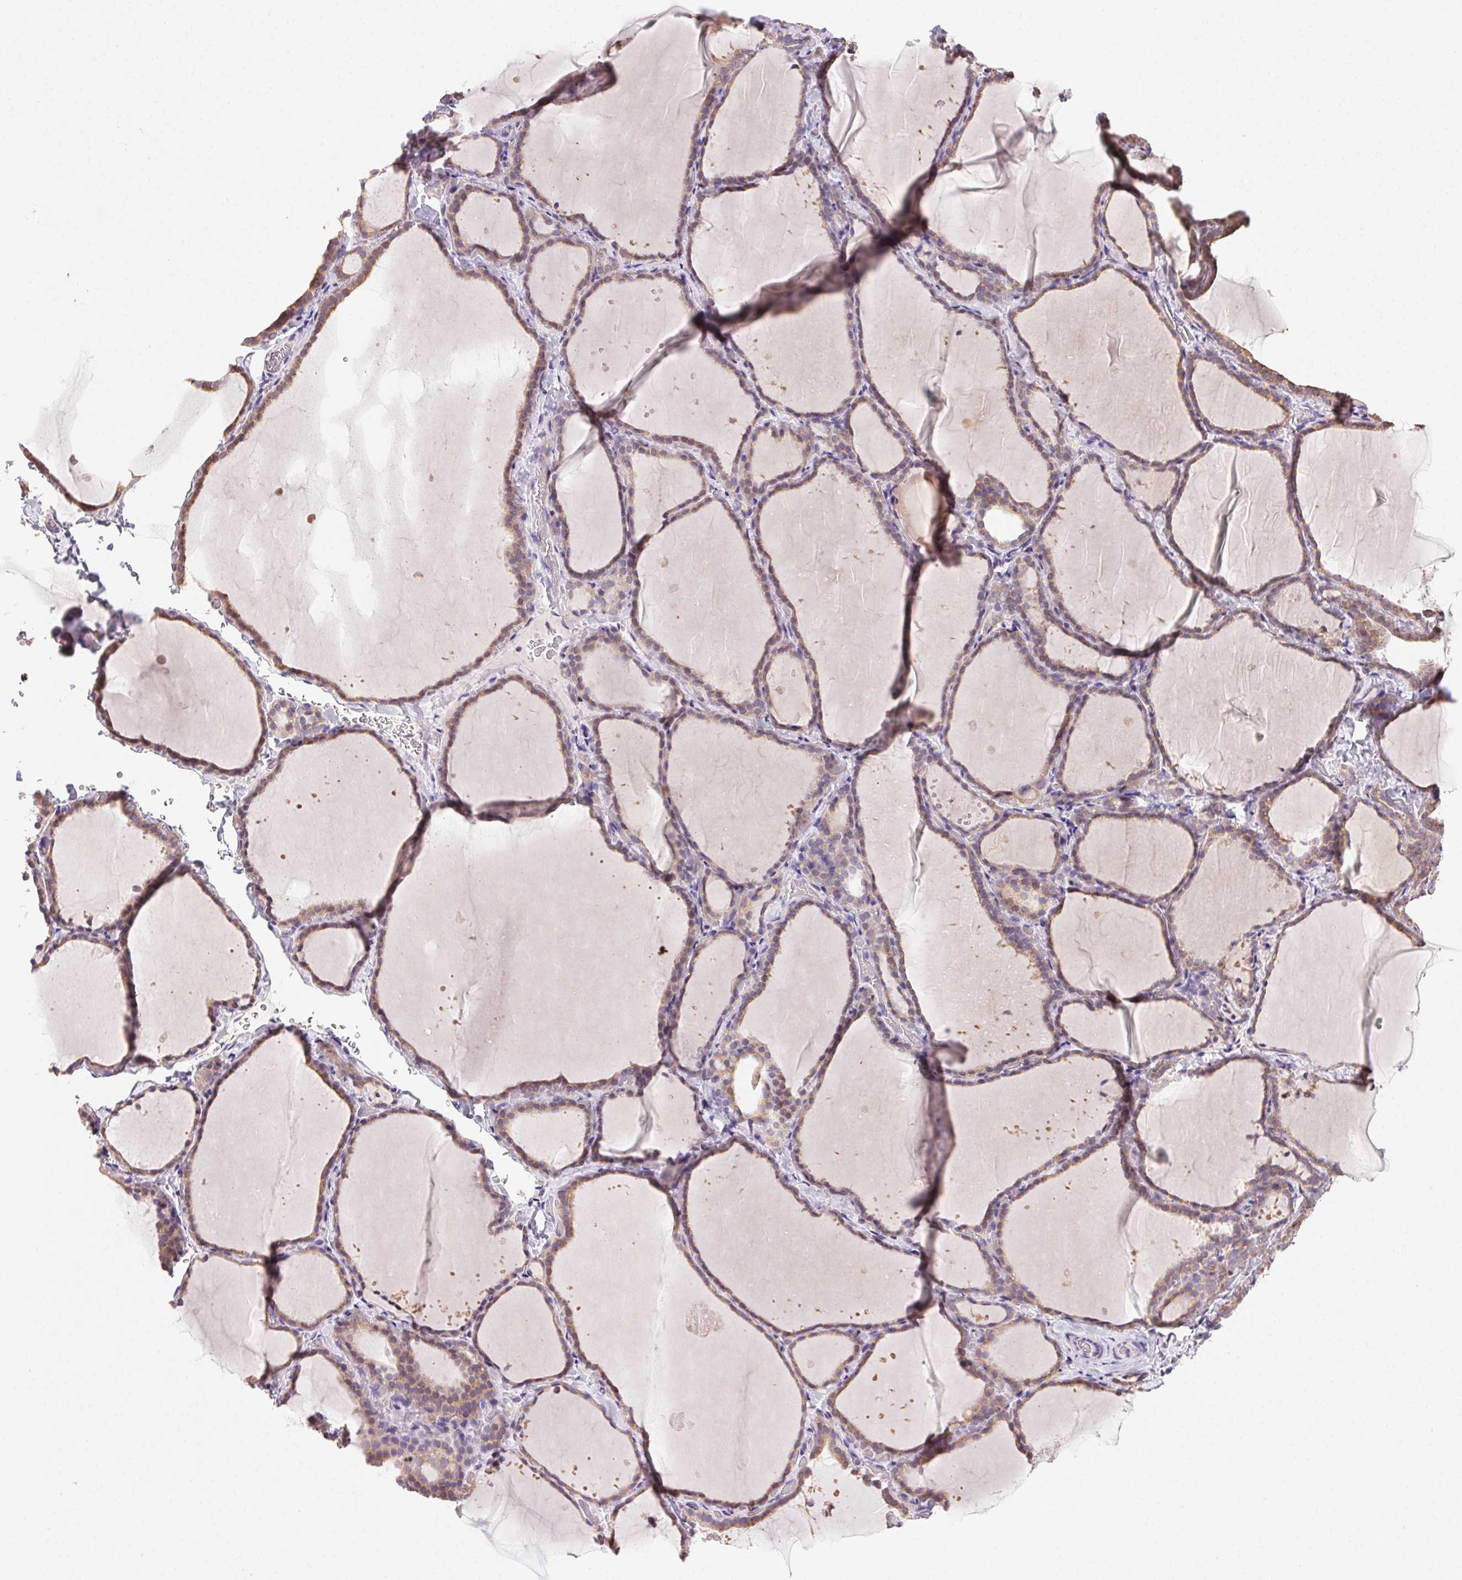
{"staining": {"intensity": "weak", "quantity": "25%-75%", "location": "cytoplasmic/membranous"}, "tissue": "thyroid gland", "cell_type": "Glandular cells", "image_type": "normal", "snomed": [{"axis": "morphology", "description": "Normal tissue, NOS"}, {"axis": "topography", "description": "Thyroid gland"}], "caption": "Immunohistochemical staining of benign human thyroid gland shows low levels of weak cytoplasmic/membranous expression in about 25%-75% of glandular cells. (Brightfield microscopy of DAB IHC at high magnification).", "gene": "SNX31", "patient": {"sex": "female", "age": 22}}